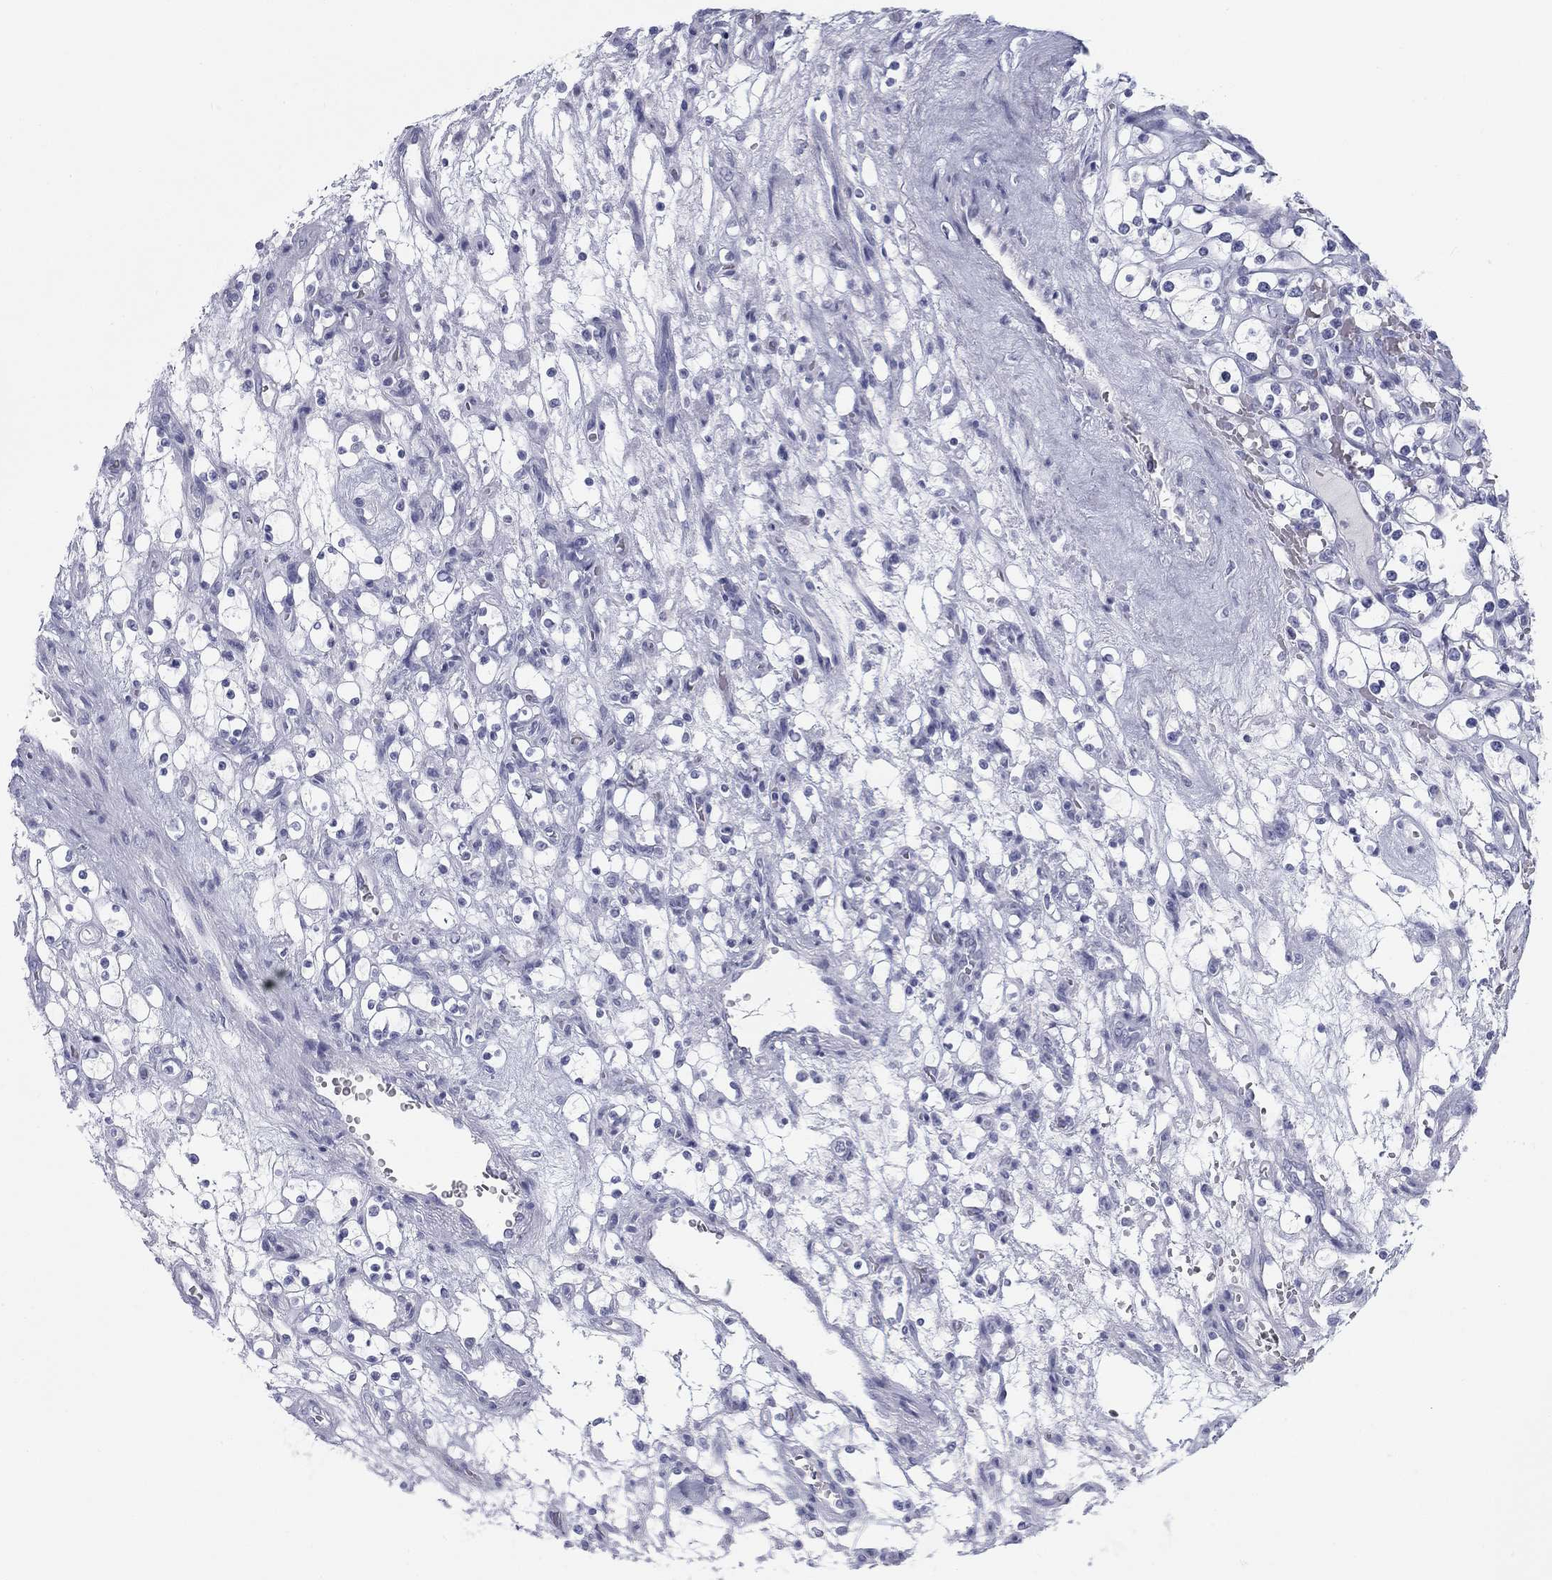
{"staining": {"intensity": "negative", "quantity": "none", "location": "none"}, "tissue": "renal cancer", "cell_type": "Tumor cells", "image_type": "cancer", "snomed": [{"axis": "morphology", "description": "Adenocarcinoma, NOS"}, {"axis": "topography", "description": "Kidney"}], "caption": "Adenocarcinoma (renal) stained for a protein using immunohistochemistry (IHC) exhibits no staining tumor cells.", "gene": "CALB1", "patient": {"sex": "female", "age": 69}}